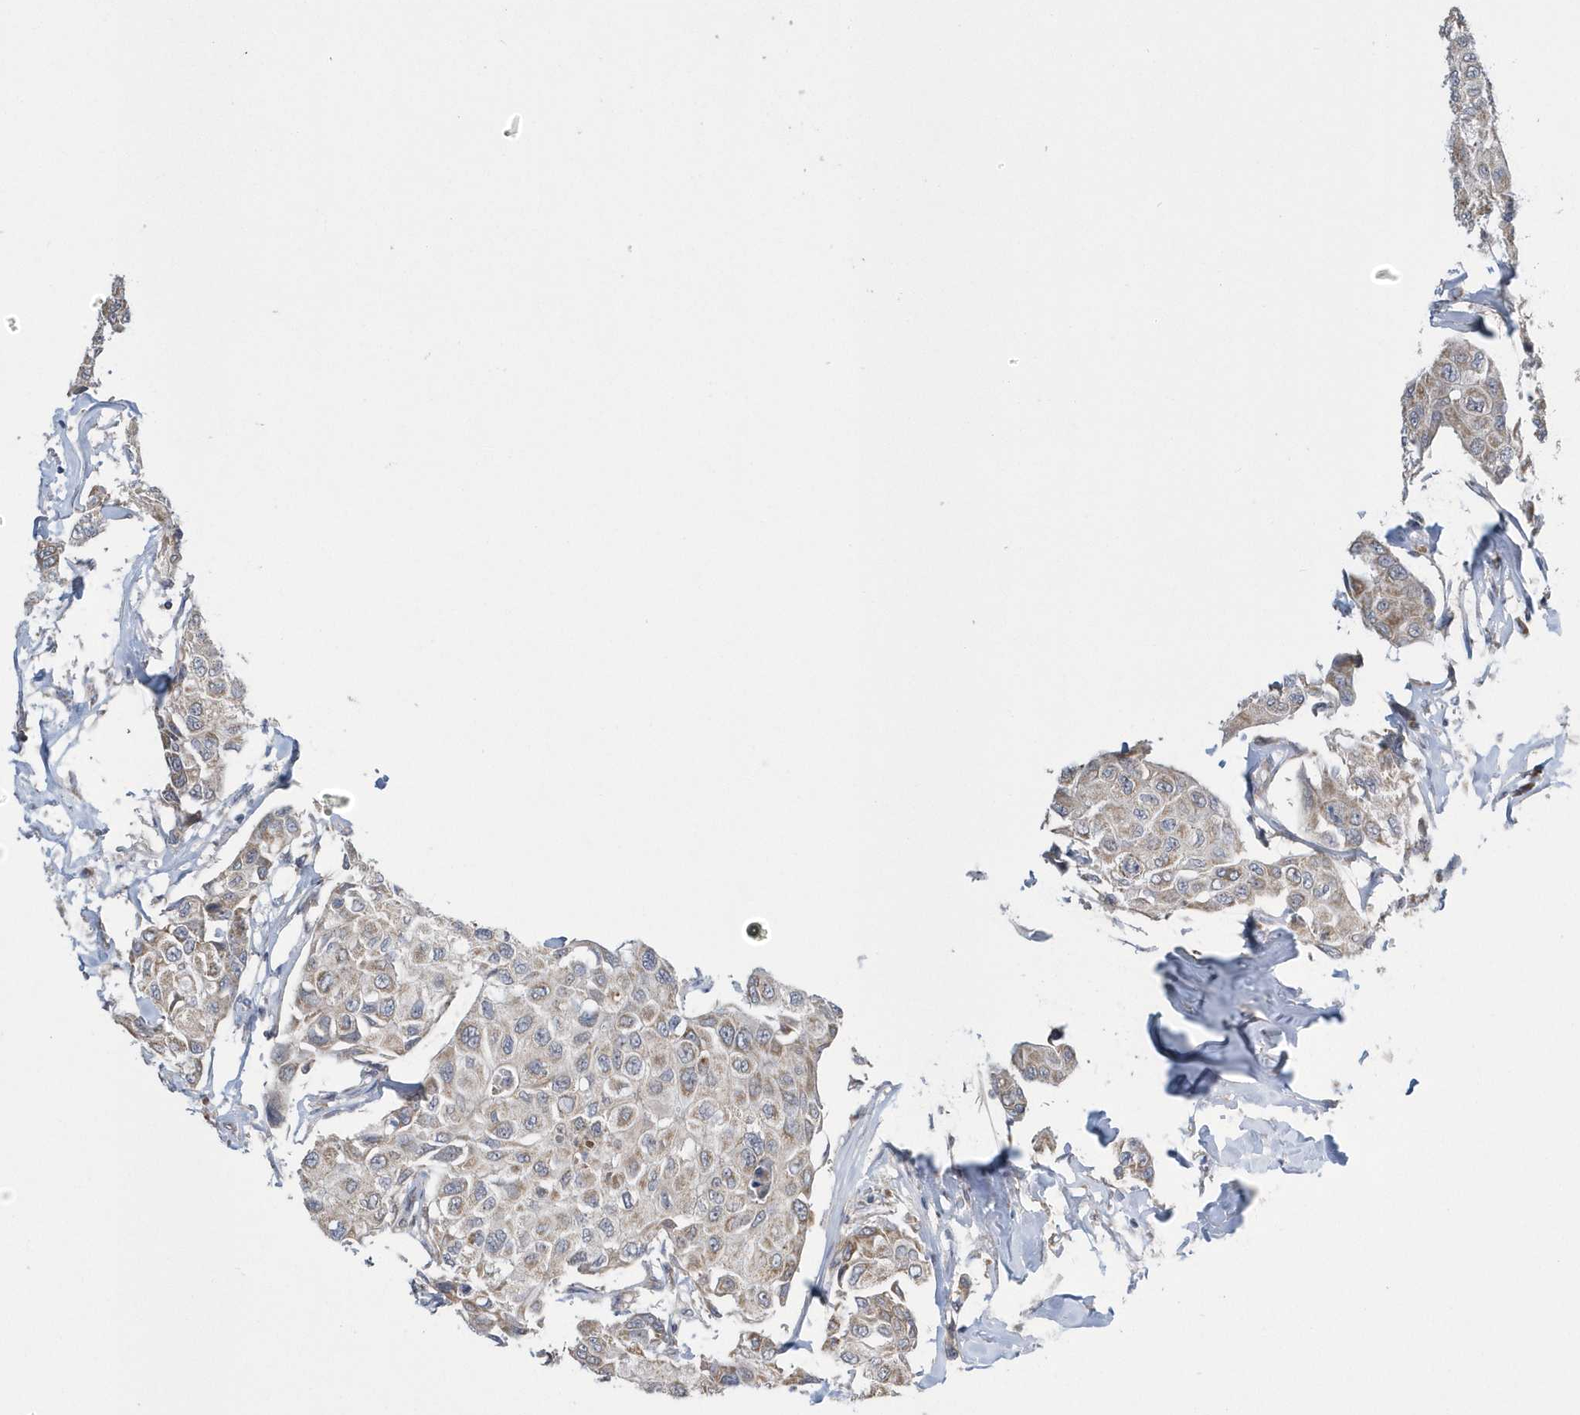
{"staining": {"intensity": "weak", "quantity": ">75%", "location": "cytoplasmic/membranous"}, "tissue": "breast cancer", "cell_type": "Tumor cells", "image_type": "cancer", "snomed": [{"axis": "morphology", "description": "Duct carcinoma"}, {"axis": "topography", "description": "Breast"}], "caption": "Immunohistochemistry (IHC) of infiltrating ductal carcinoma (breast) reveals low levels of weak cytoplasmic/membranous staining in about >75% of tumor cells. The protein of interest is shown in brown color, while the nuclei are stained blue.", "gene": "SLX9", "patient": {"sex": "female", "age": 80}}